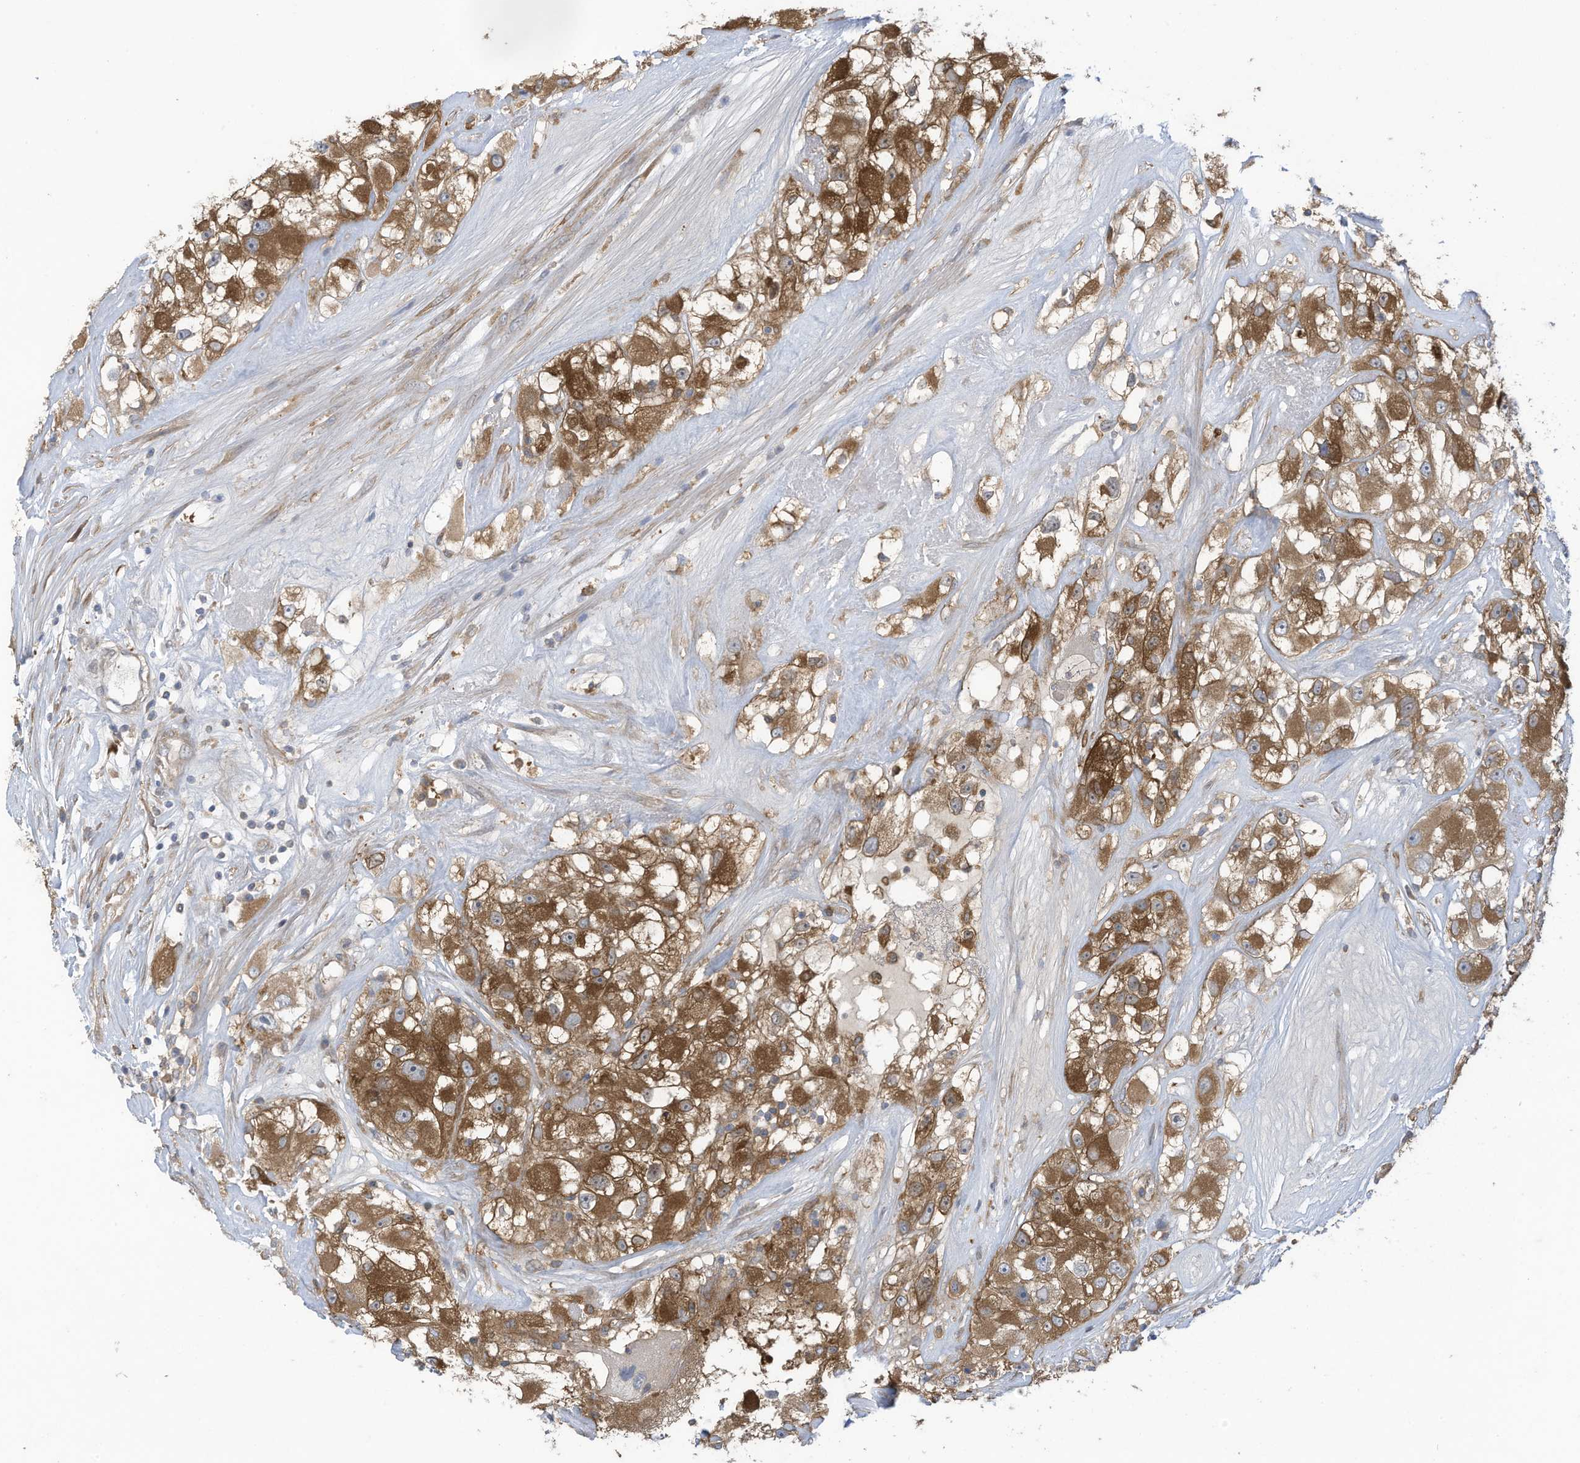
{"staining": {"intensity": "strong", "quantity": ">75%", "location": "cytoplasmic/membranous"}, "tissue": "renal cancer", "cell_type": "Tumor cells", "image_type": "cancer", "snomed": [{"axis": "morphology", "description": "Adenocarcinoma, NOS"}, {"axis": "topography", "description": "Kidney"}], "caption": "Strong cytoplasmic/membranous positivity for a protein is appreciated in approximately >75% of tumor cells of renal cancer (adenocarcinoma) using IHC.", "gene": "ADI1", "patient": {"sex": "female", "age": 52}}